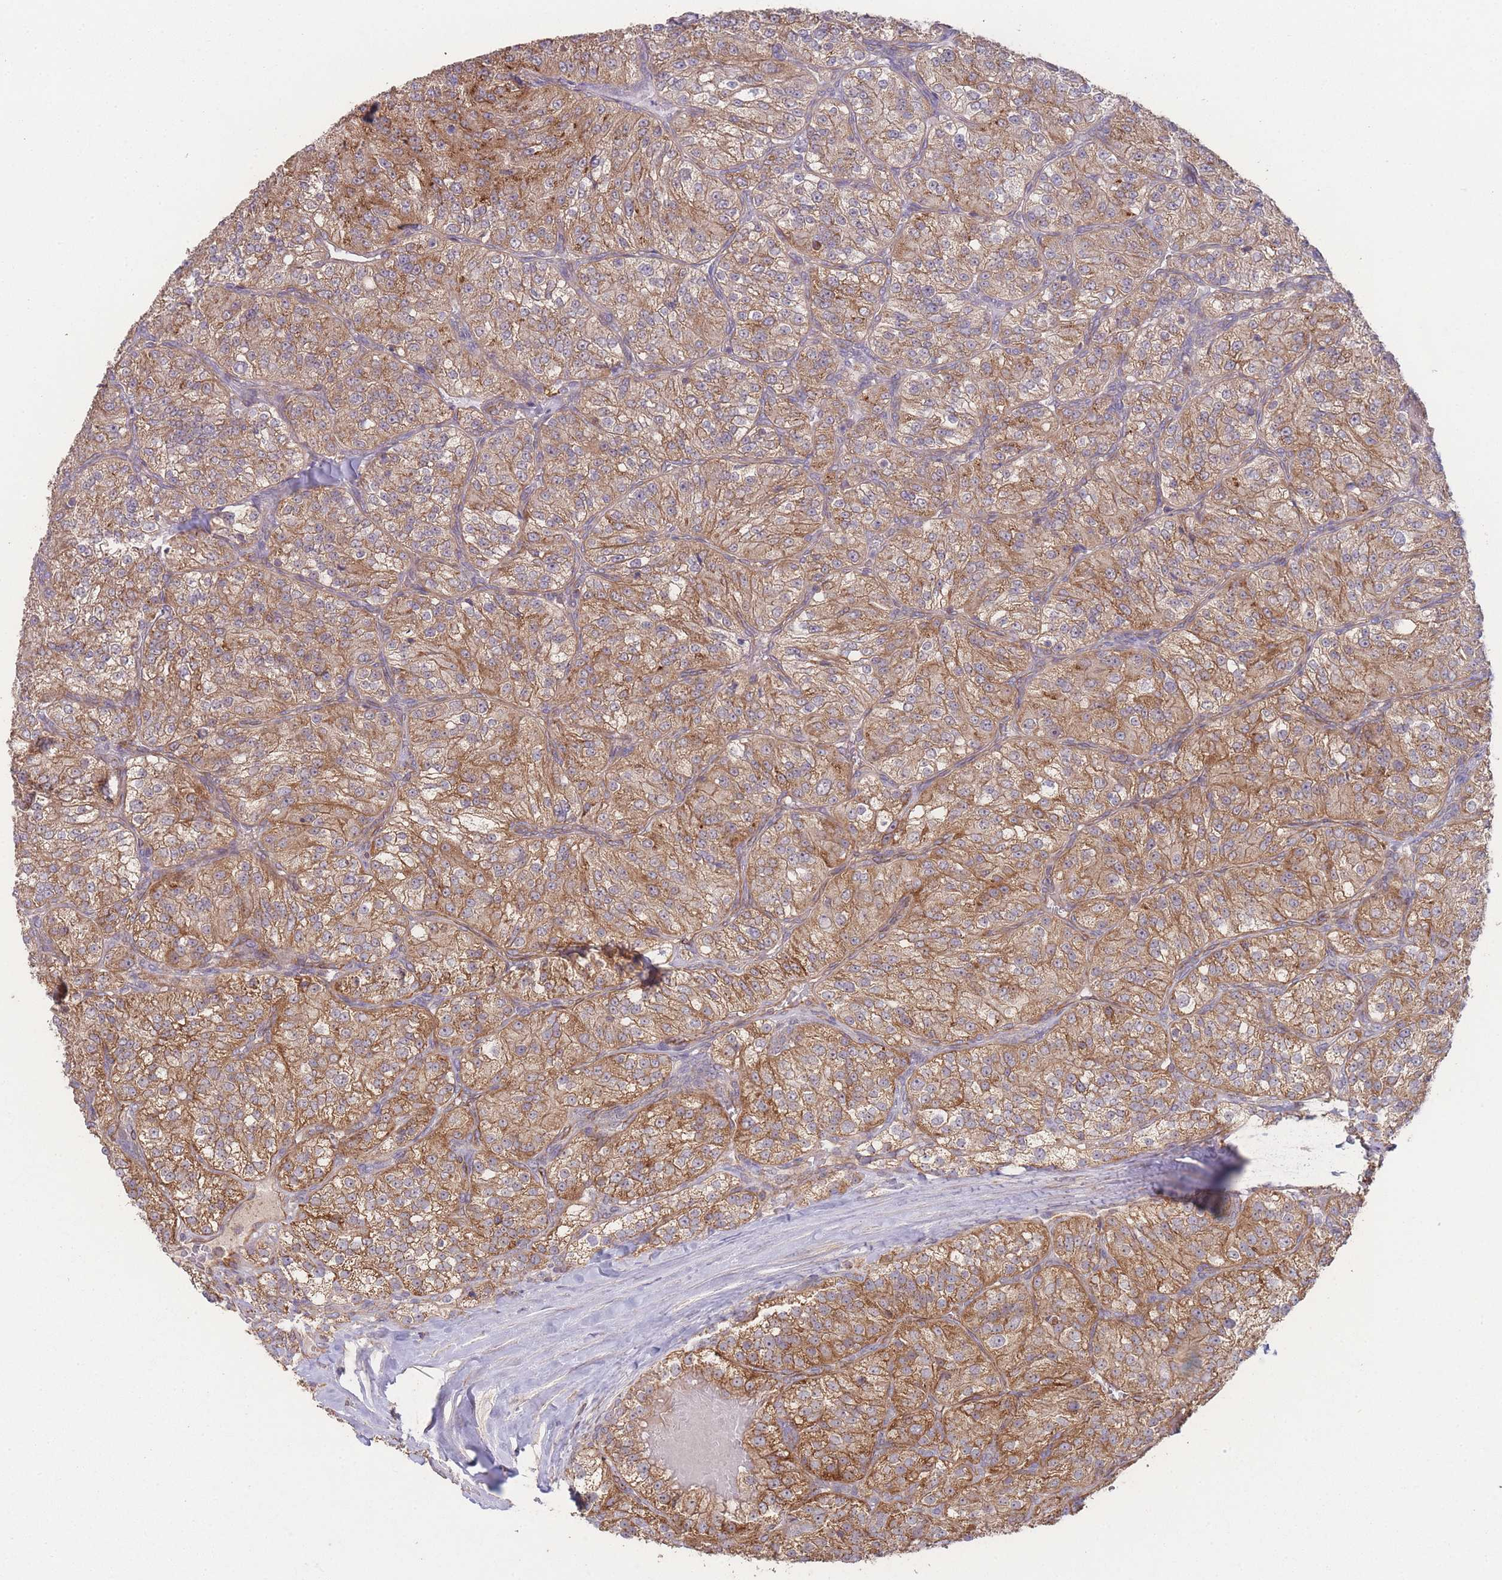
{"staining": {"intensity": "strong", "quantity": ">75%", "location": "cytoplasmic/membranous"}, "tissue": "renal cancer", "cell_type": "Tumor cells", "image_type": "cancer", "snomed": [{"axis": "morphology", "description": "Adenocarcinoma, NOS"}, {"axis": "topography", "description": "Kidney"}], "caption": "Human renal adenocarcinoma stained for a protein (brown) displays strong cytoplasmic/membranous positive staining in approximately >75% of tumor cells.", "gene": "PXMP4", "patient": {"sex": "female", "age": 63}}